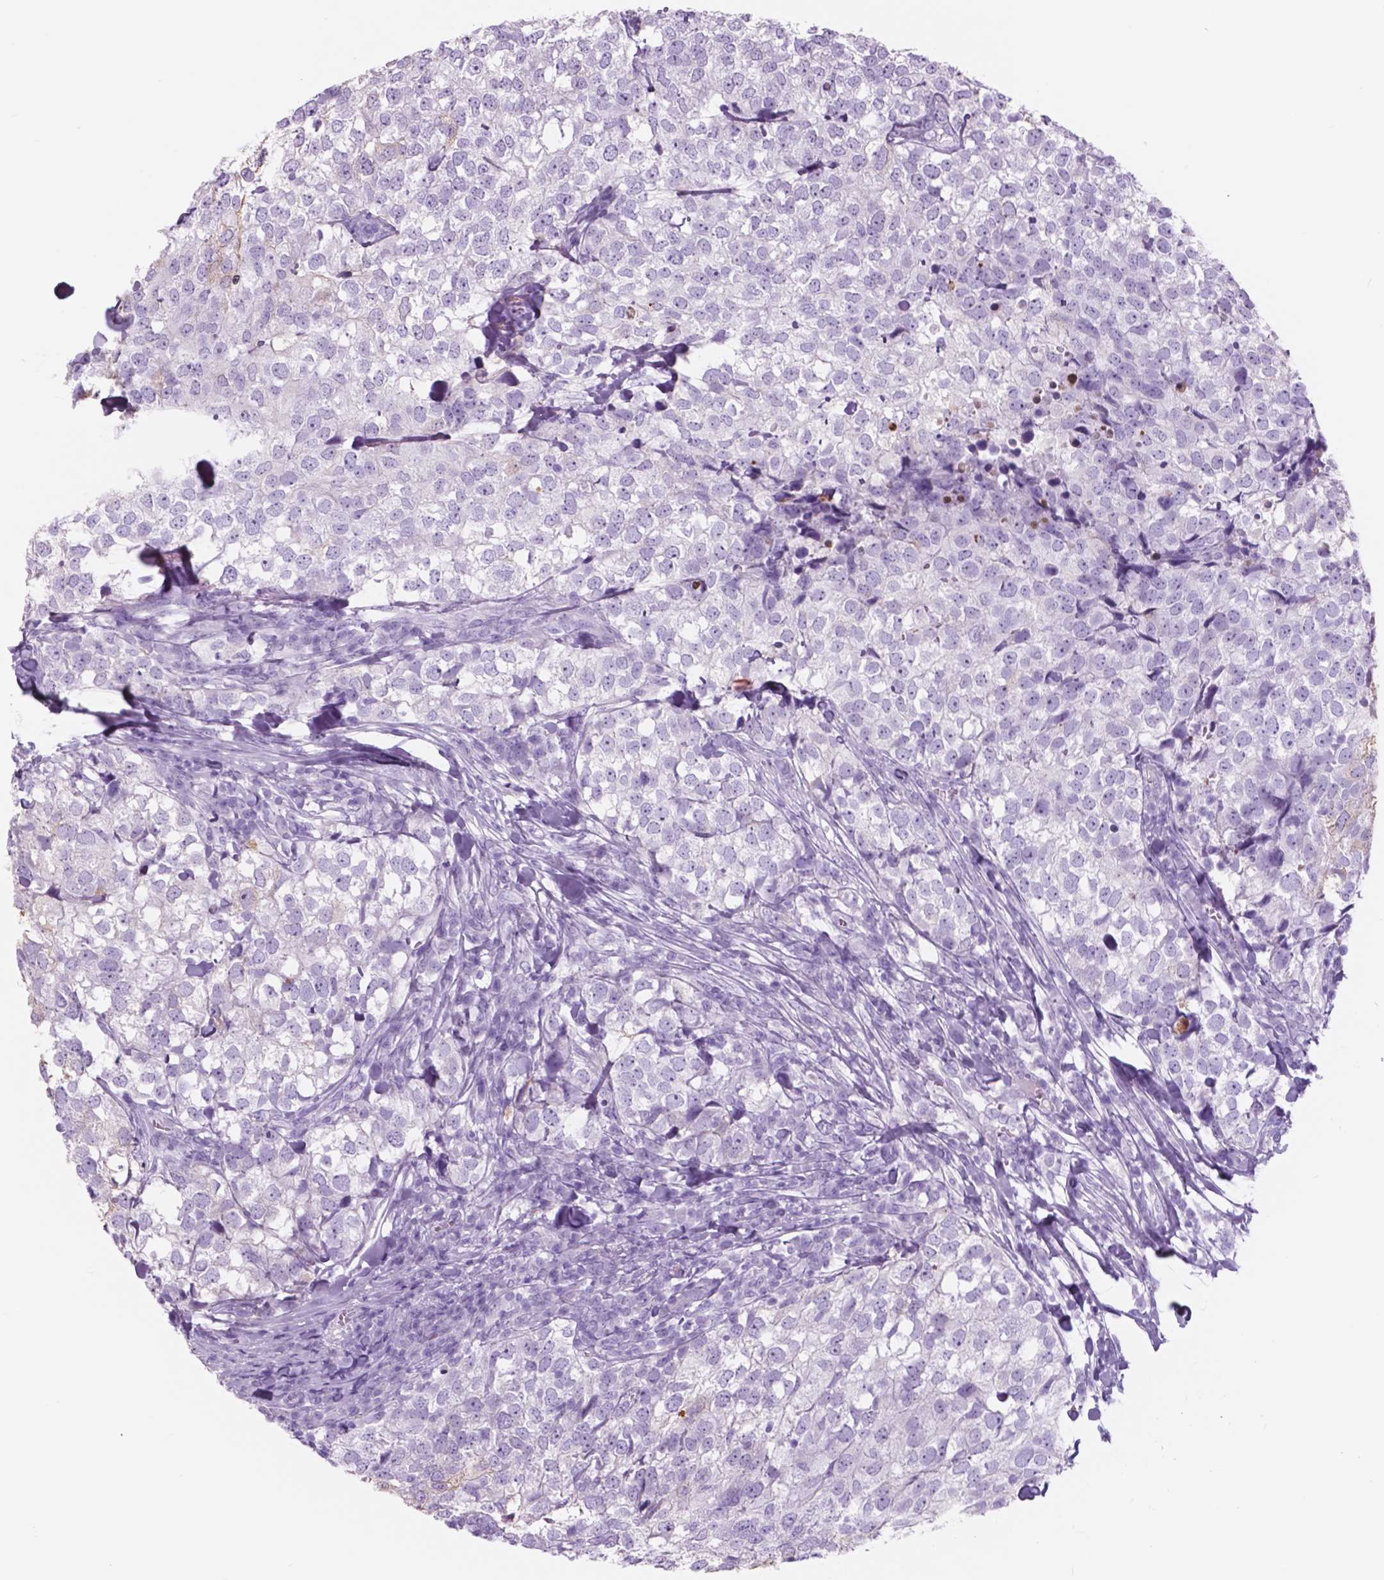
{"staining": {"intensity": "negative", "quantity": "none", "location": "none"}, "tissue": "breast cancer", "cell_type": "Tumor cells", "image_type": "cancer", "snomed": [{"axis": "morphology", "description": "Duct carcinoma"}, {"axis": "topography", "description": "Breast"}], "caption": "Tumor cells show no significant staining in breast cancer (intraductal carcinoma).", "gene": "FXYD2", "patient": {"sex": "female", "age": 30}}